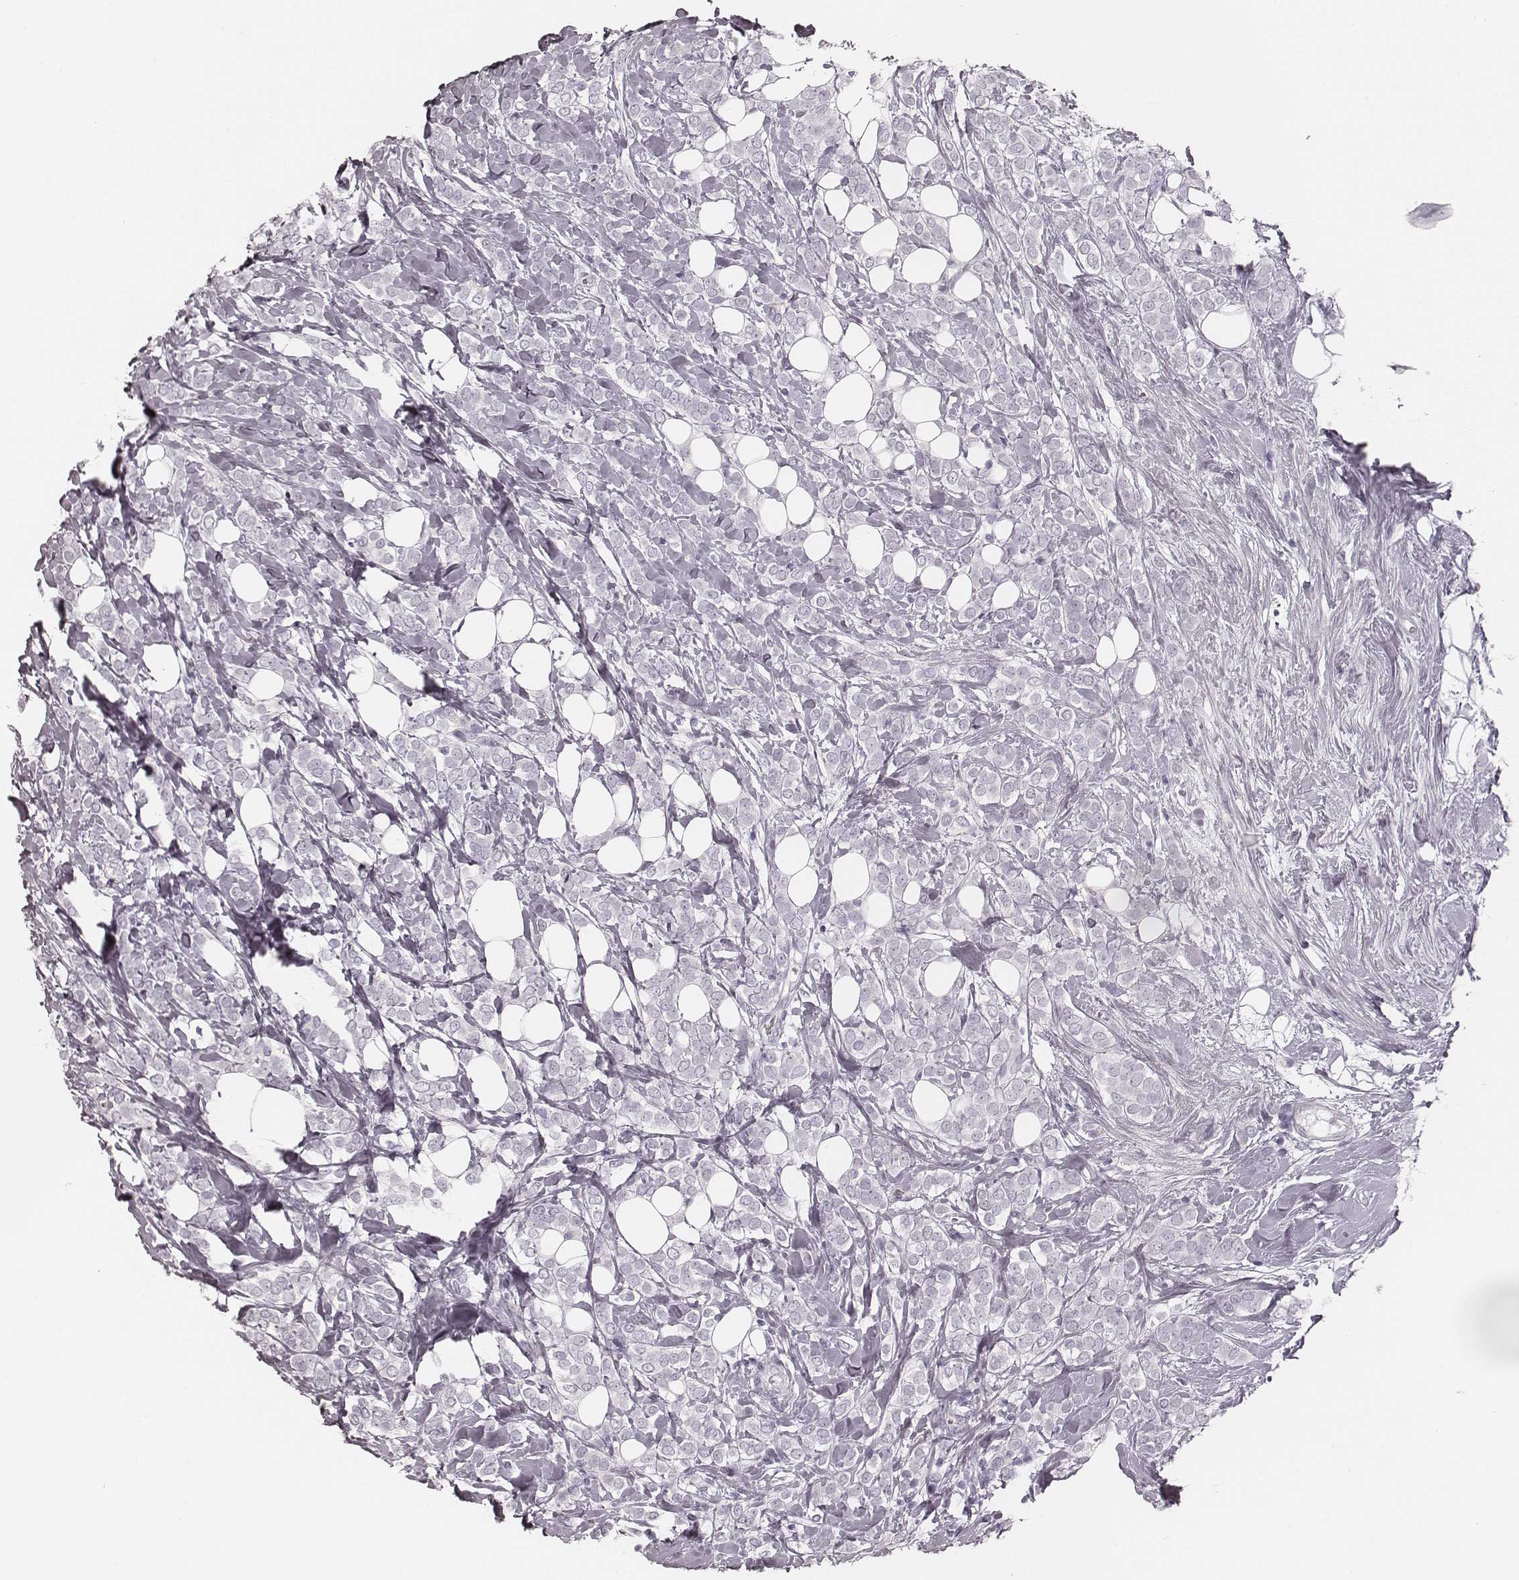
{"staining": {"intensity": "negative", "quantity": "none", "location": "none"}, "tissue": "breast cancer", "cell_type": "Tumor cells", "image_type": "cancer", "snomed": [{"axis": "morphology", "description": "Lobular carcinoma"}, {"axis": "topography", "description": "Breast"}], "caption": "Immunohistochemistry (IHC) histopathology image of human breast cancer (lobular carcinoma) stained for a protein (brown), which demonstrates no positivity in tumor cells.", "gene": "MSX1", "patient": {"sex": "female", "age": 49}}